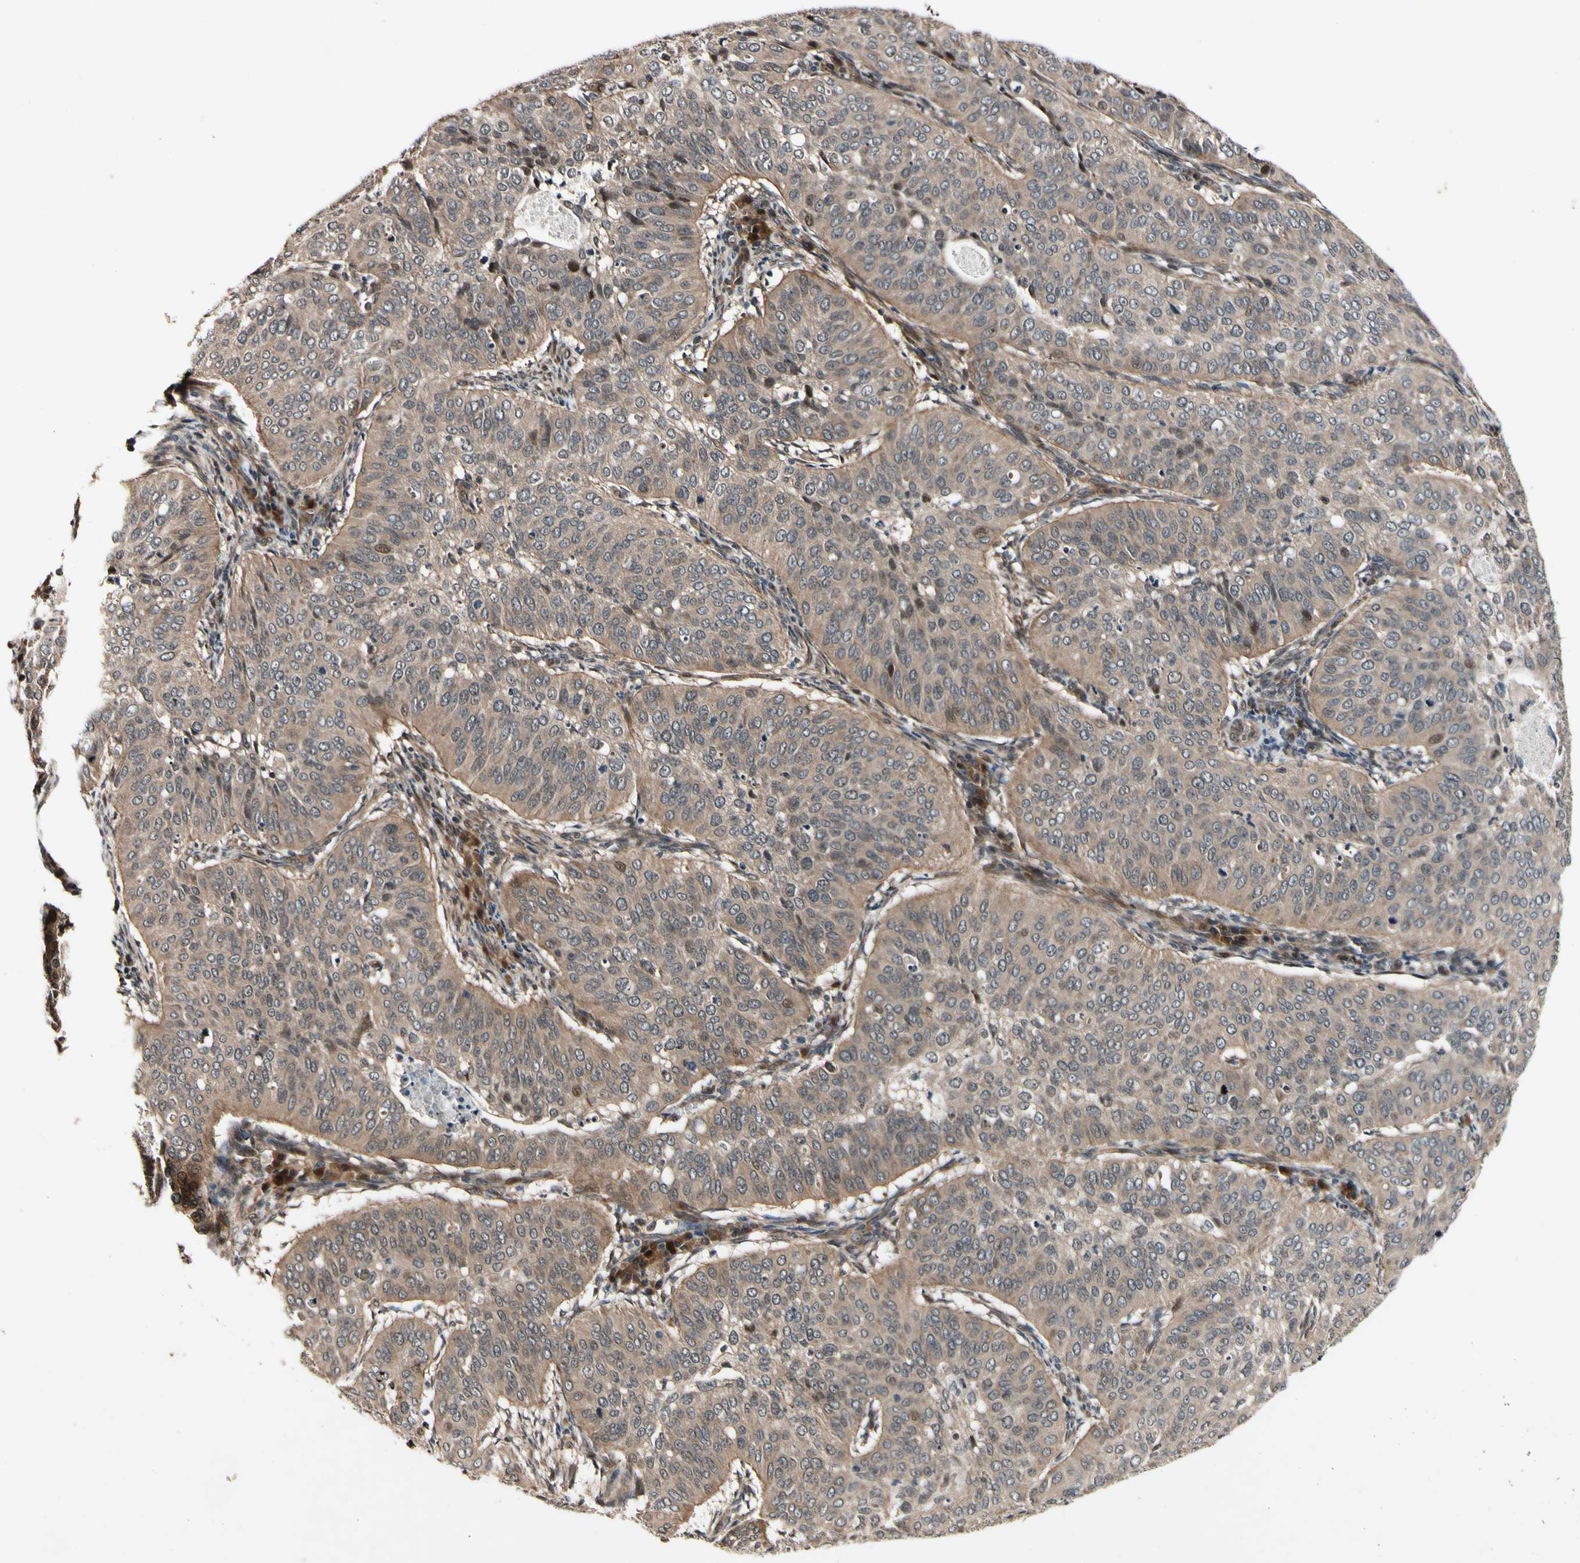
{"staining": {"intensity": "moderate", "quantity": ">75%", "location": "cytoplasmic/membranous"}, "tissue": "cervical cancer", "cell_type": "Tumor cells", "image_type": "cancer", "snomed": [{"axis": "morphology", "description": "Normal tissue, NOS"}, {"axis": "morphology", "description": "Squamous cell carcinoma, NOS"}, {"axis": "topography", "description": "Cervix"}], "caption": "There is medium levels of moderate cytoplasmic/membranous staining in tumor cells of cervical cancer (squamous cell carcinoma), as demonstrated by immunohistochemical staining (brown color).", "gene": "CSNK1E", "patient": {"sex": "female", "age": 39}}